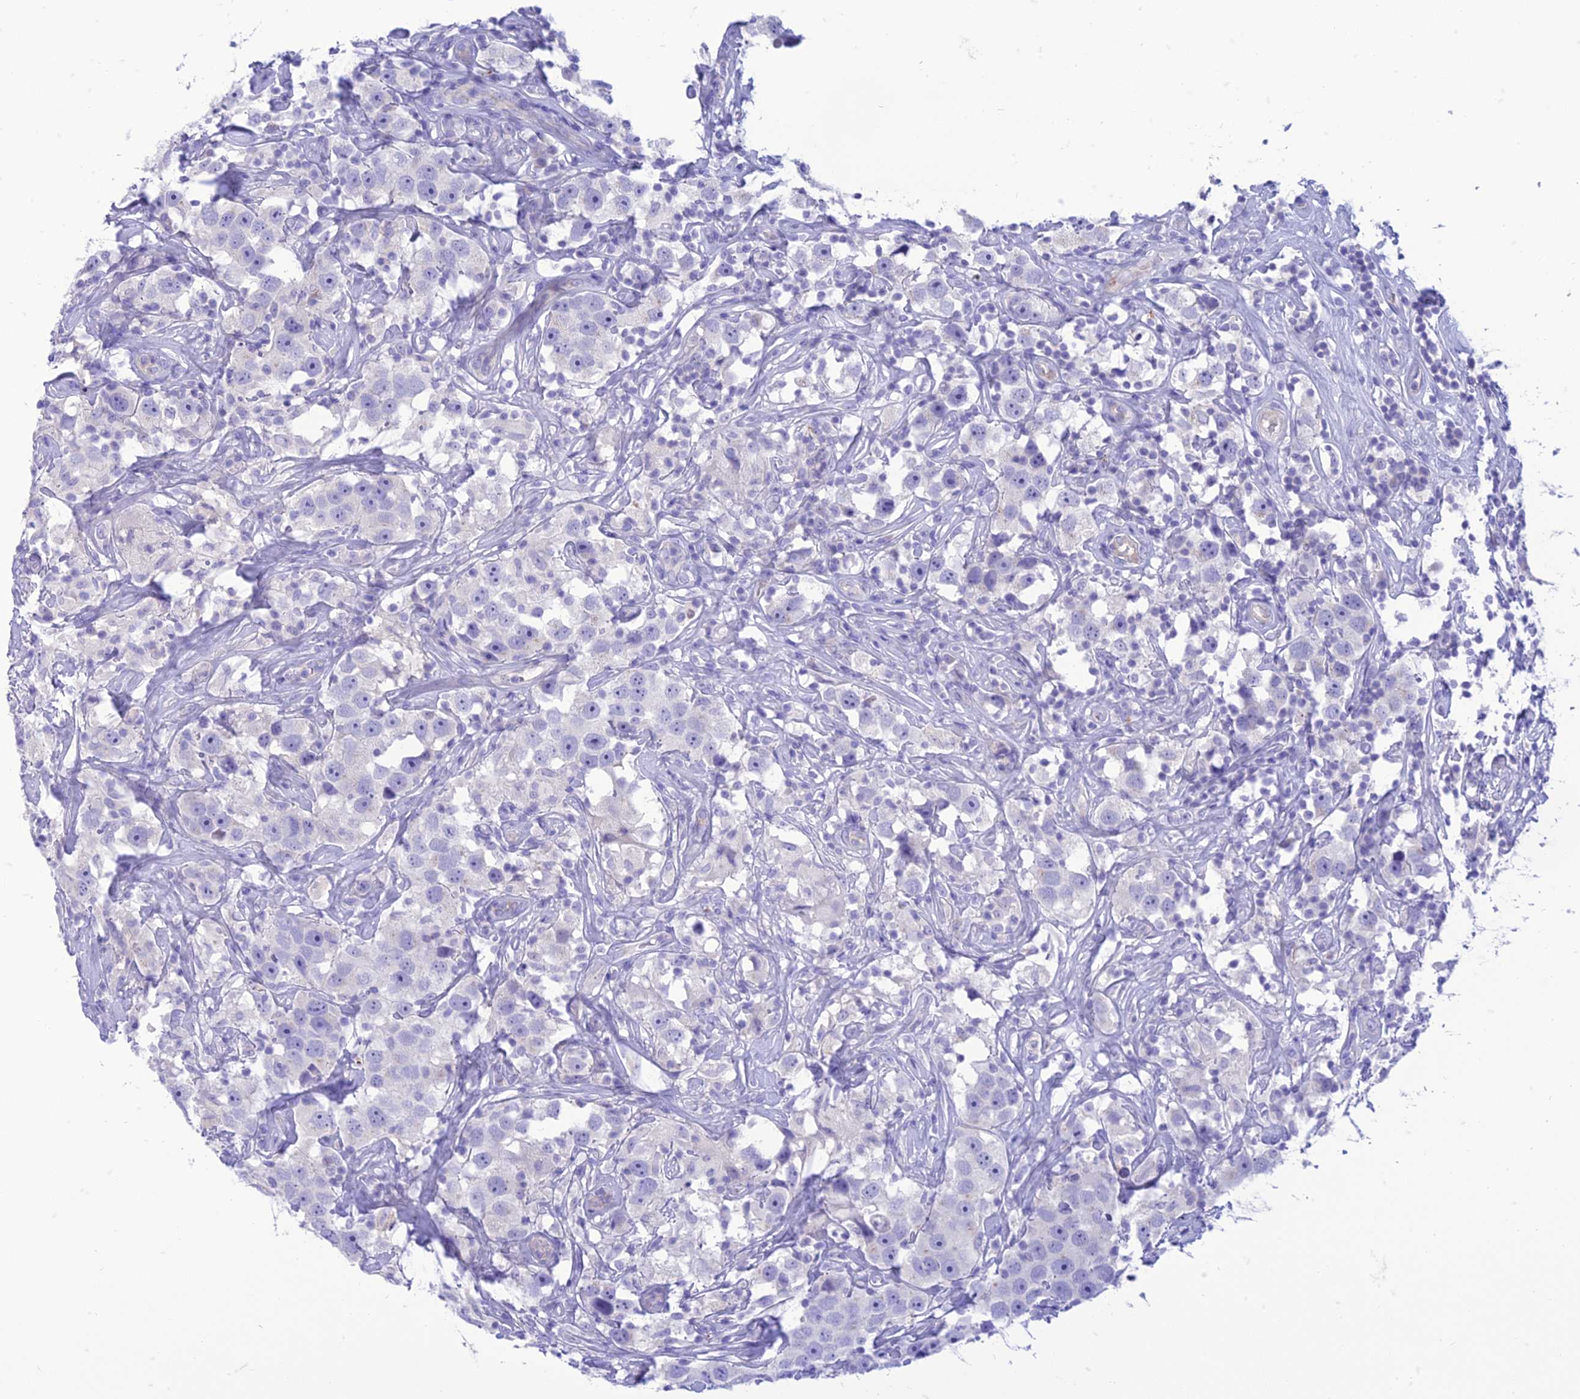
{"staining": {"intensity": "negative", "quantity": "none", "location": "none"}, "tissue": "testis cancer", "cell_type": "Tumor cells", "image_type": "cancer", "snomed": [{"axis": "morphology", "description": "Seminoma, NOS"}, {"axis": "topography", "description": "Testis"}], "caption": "Immunohistochemistry (IHC) histopathology image of human testis cancer (seminoma) stained for a protein (brown), which reveals no positivity in tumor cells.", "gene": "DHDH", "patient": {"sex": "male", "age": 49}}